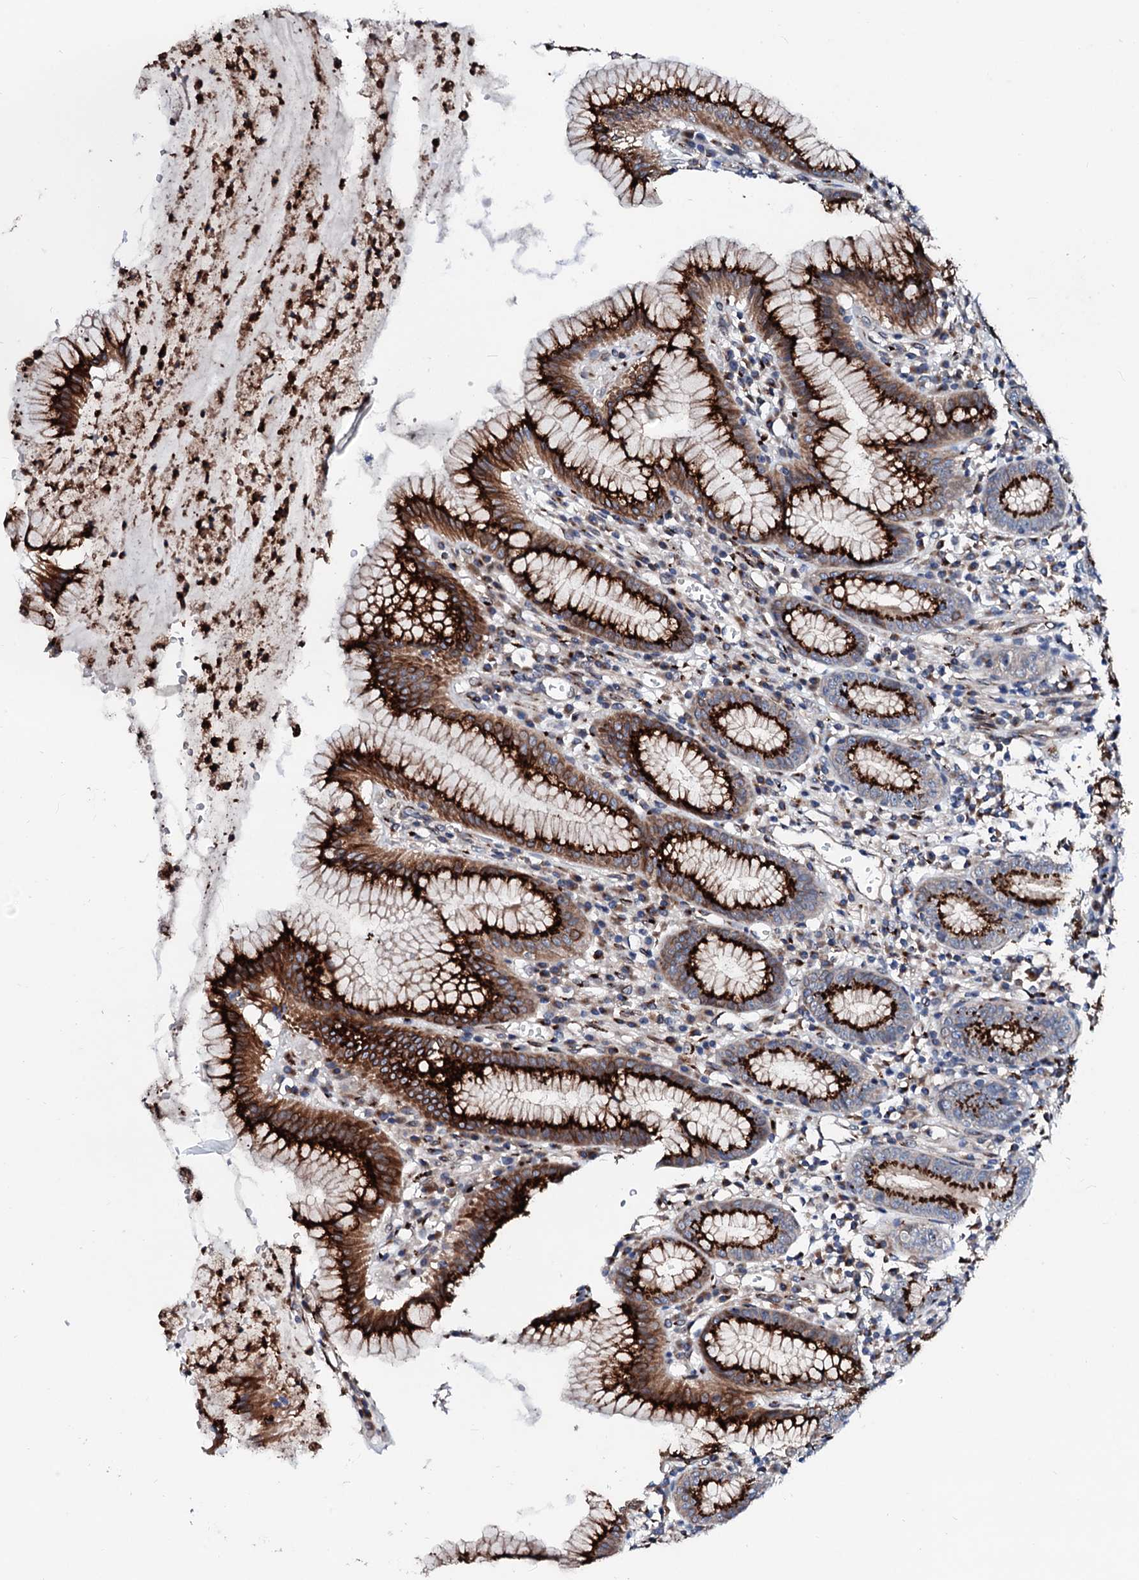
{"staining": {"intensity": "strong", "quantity": ">75%", "location": "cytoplasmic/membranous"}, "tissue": "stomach", "cell_type": "Glandular cells", "image_type": "normal", "snomed": [{"axis": "morphology", "description": "Normal tissue, NOS"}, {"axis": "topography", "description": "Stomach"}], "caption": "Strong cytoplasmic/membranous positivity is identified in approximately >75% of glandular cells in unremarkable stomach.", "gene": "TMCO3", "patient": {"sex": "male", "age": 55}}